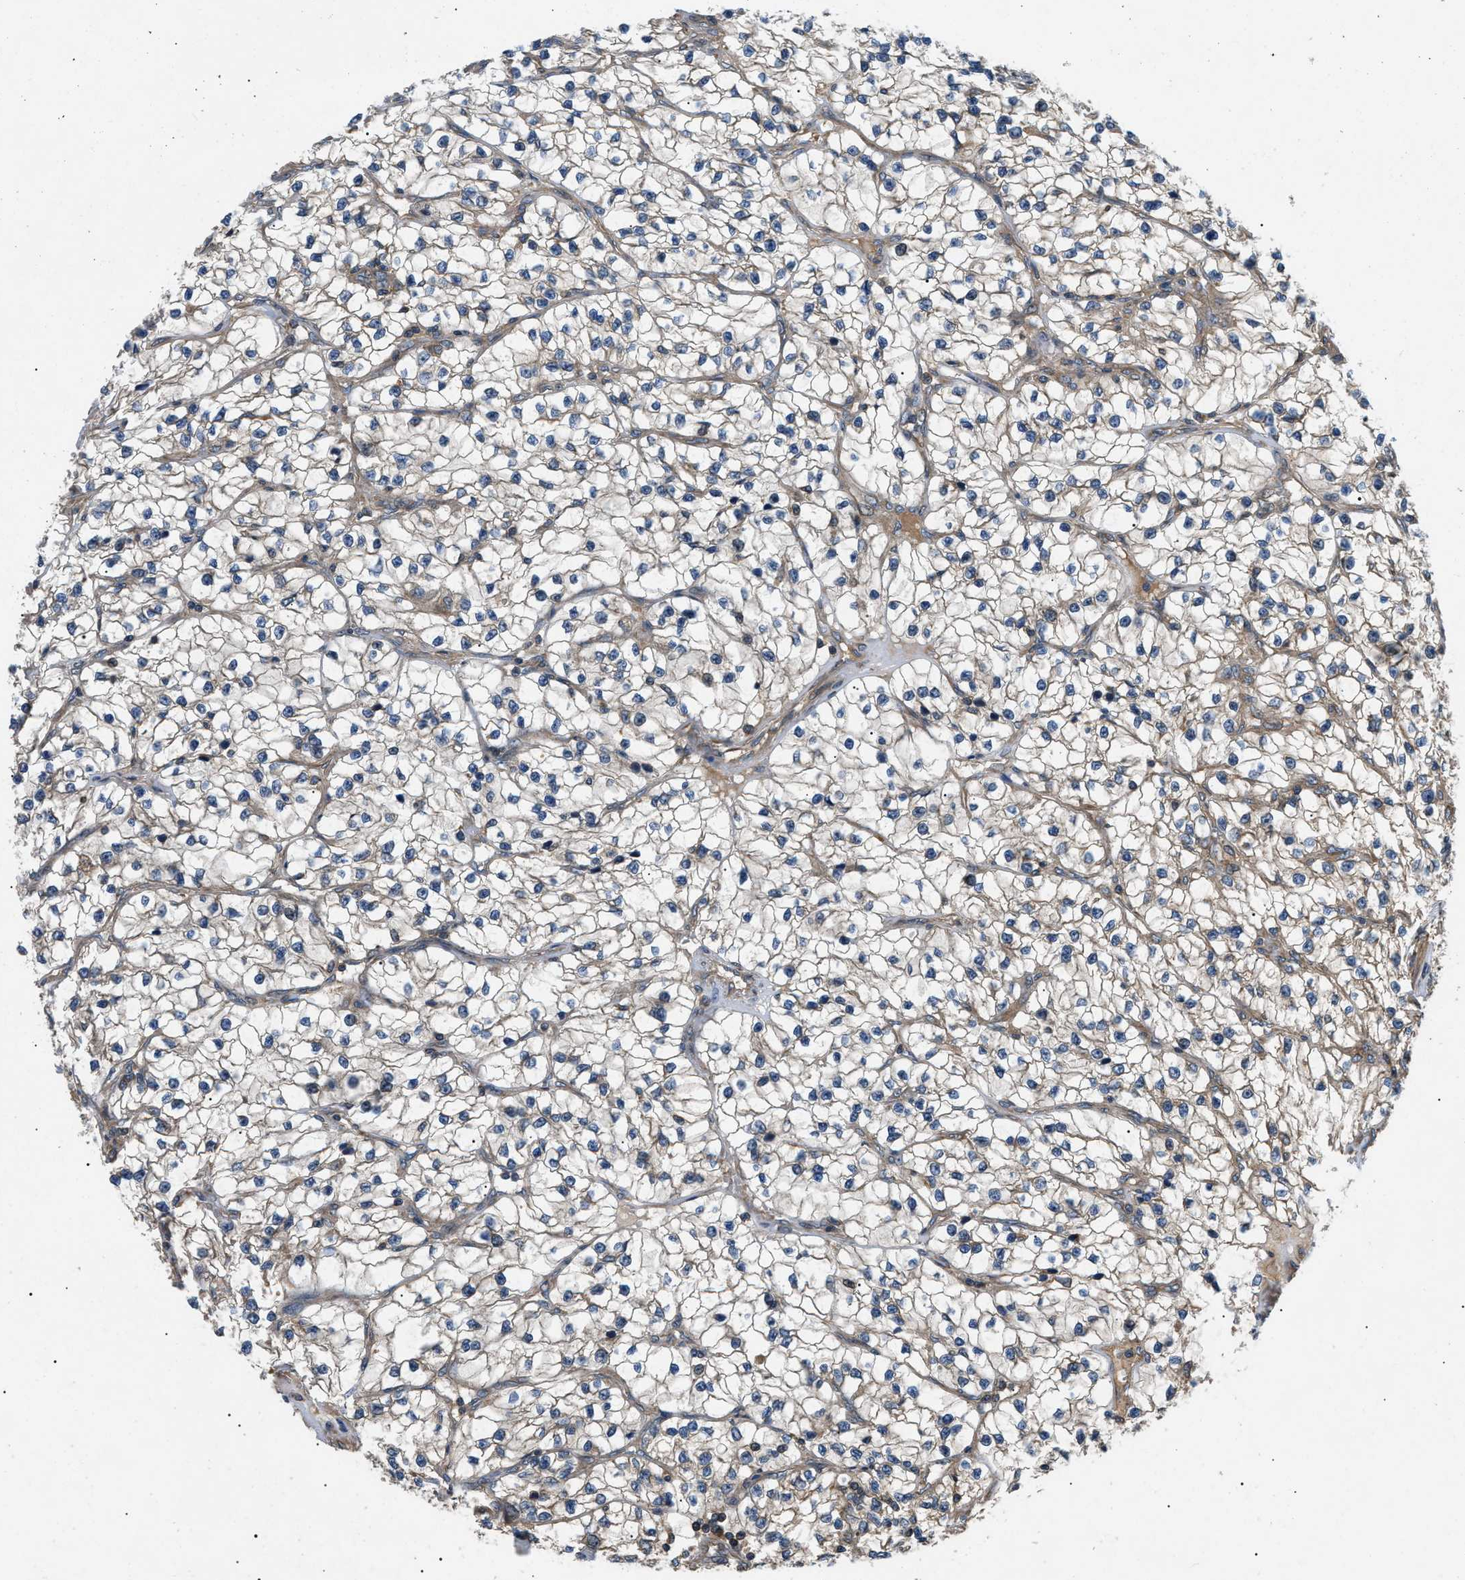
{"staining": {"intensity": "weak", "quantity": ">75%", "location": "cytoplasmic/membranous"}, "tissue": "renal cancer", "cell_type": "Tumor cells", "image_type": "cancer", "snomed": [{"axis": "morphology", "description": "Adenocarcinoma, NOS"}, {"axis": "topography", "description": "Kidney"}], "caption": "Immunohistochemistry staining of adenocarcinoma (renal), which exhibits low levels of weak cytoplasmic/membranous staining in approximately >75% of tumor cells indicating weak cytoplasmic/membranous protein staining. The staining was performed using DAB (3,3'-diaminobenzidine) (brown) for protein detection and nuclei were counterstained in hematoxylin (blue).", "gene": "PPM1B", "patient": {"sex": "female", "age": 57}}